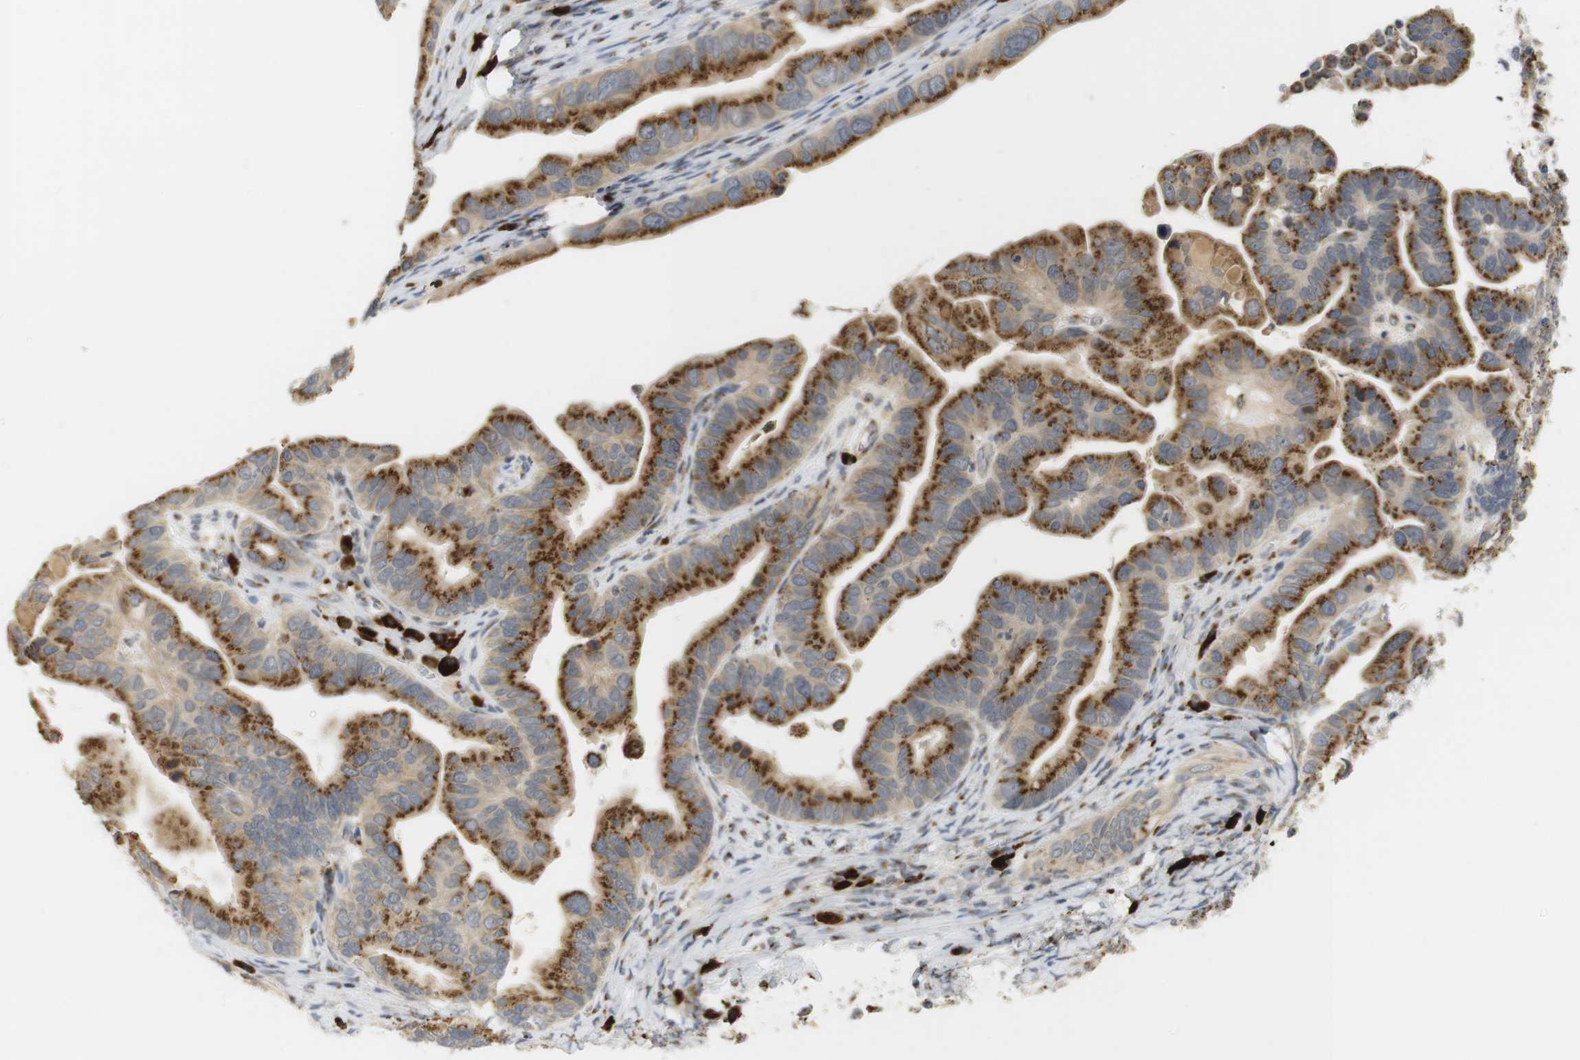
{"staining": {"intensity": "moderate", "quantity": ">75%", "location": "cytoplasmic/membranous"}, "tissue": "ovarian cancer", "cell_type": "Tumor cells", "image_type": "cancer", "snomed": [{"axis": "morphology", "description": "Cystadenocarcinoma, serous, NOS"}, {"axis": "topography", "description": "Ovary"}], "caption": "DAB immunohistochemical staining of serous cystadenocarcinoma (ovarian) demonstrates moderate cytoplasmic/membranous protein expression in about >75% of tumor cells.", "gene": "ZFPL1", "patient": {"sex": "female", "age": 56}}